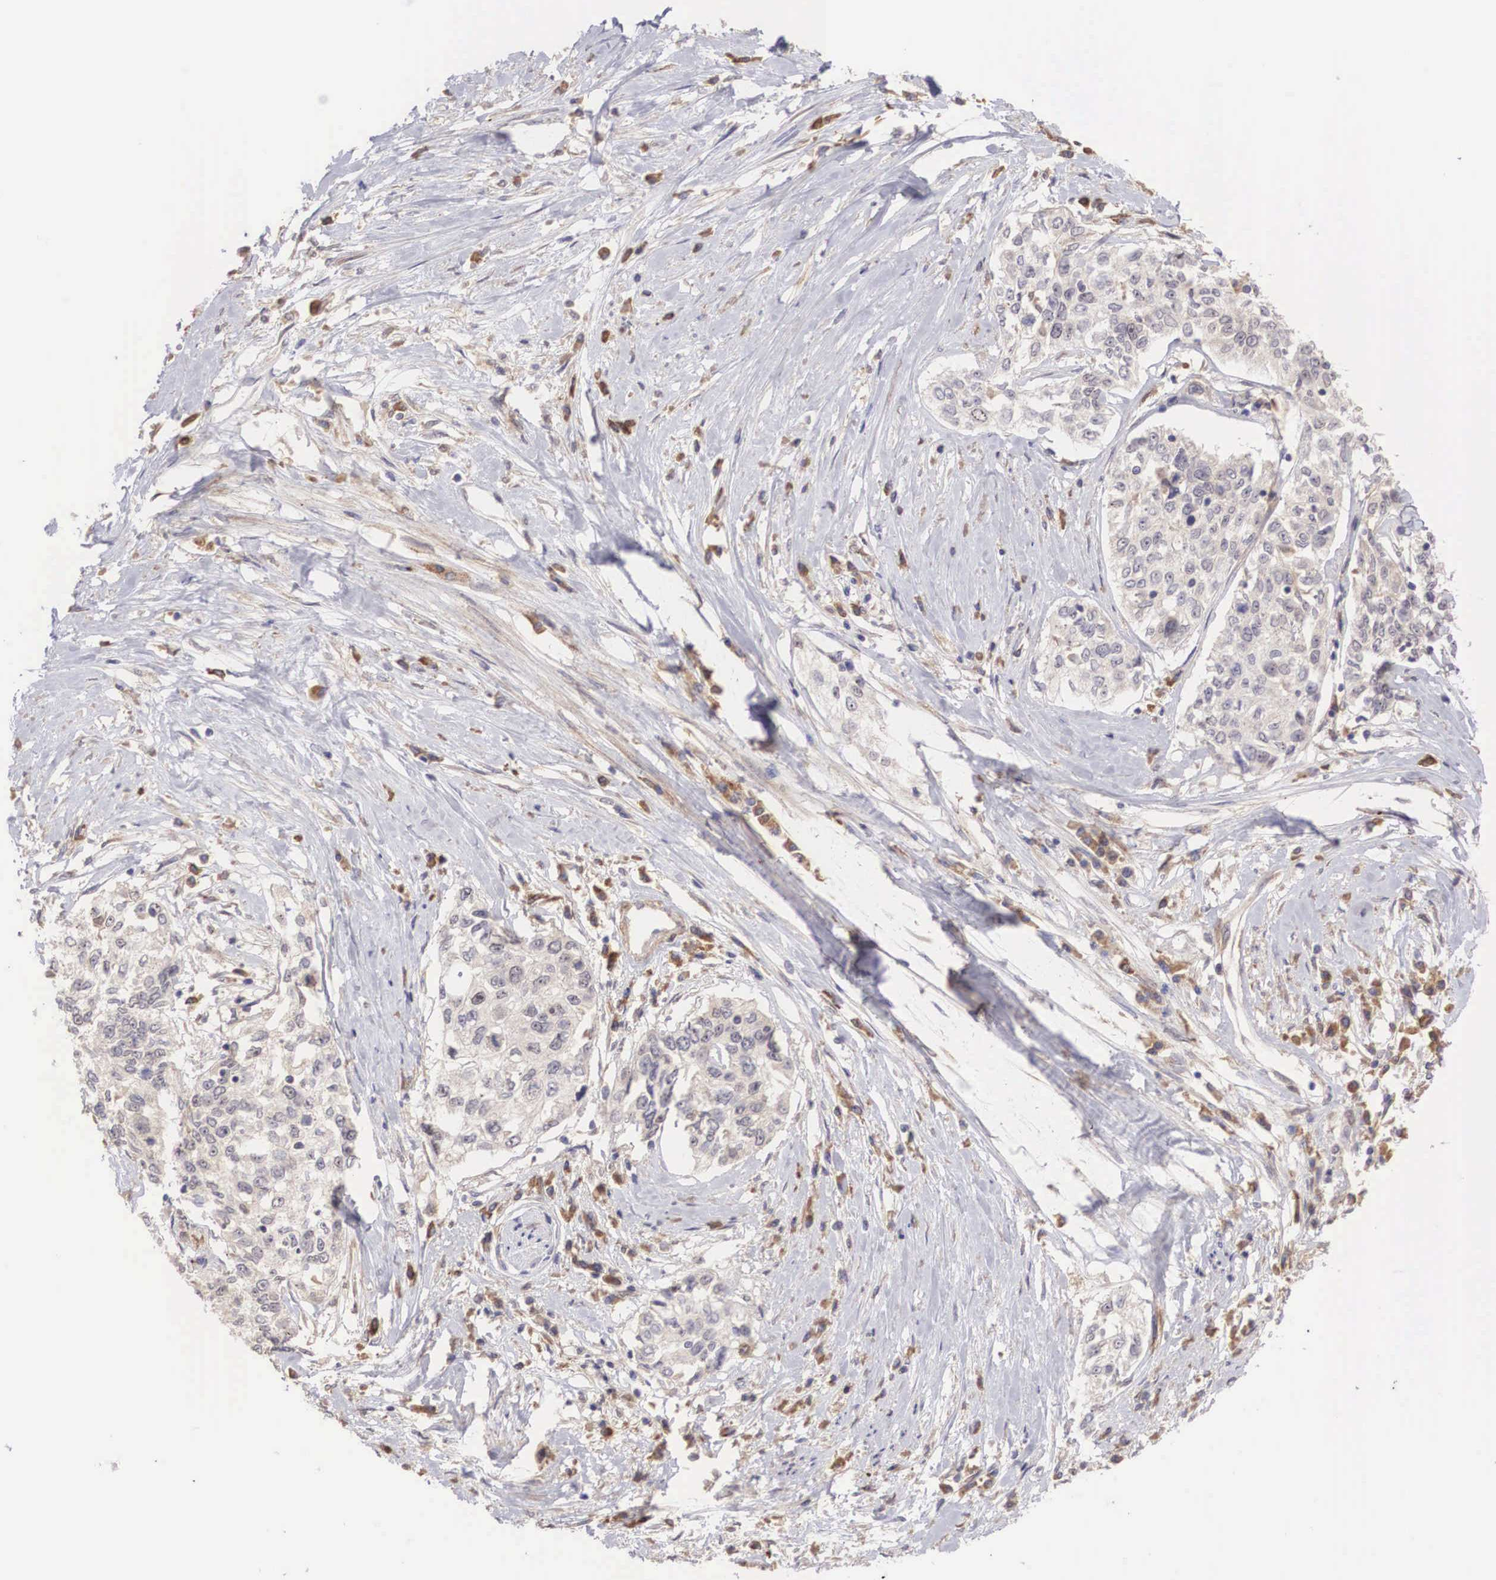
{"staining": {"intensity": "negative", "quantity": "none", "location": "none"}, "tissue": "cervical cancer", "cell_type": "Tumor cells", "image_type": "cancer", "snomed": [{"axis": "morphology", "description": "Squamous cell carcinoma, NOS"}, {"axis": "topography", "description": "Cervix"}], "caption": "Tumor cells are negative for protein expression in human cervical squamous cell carcinoma.", "gene": "DNAJB7", "patient": {"sex": "female", "age": 57}}